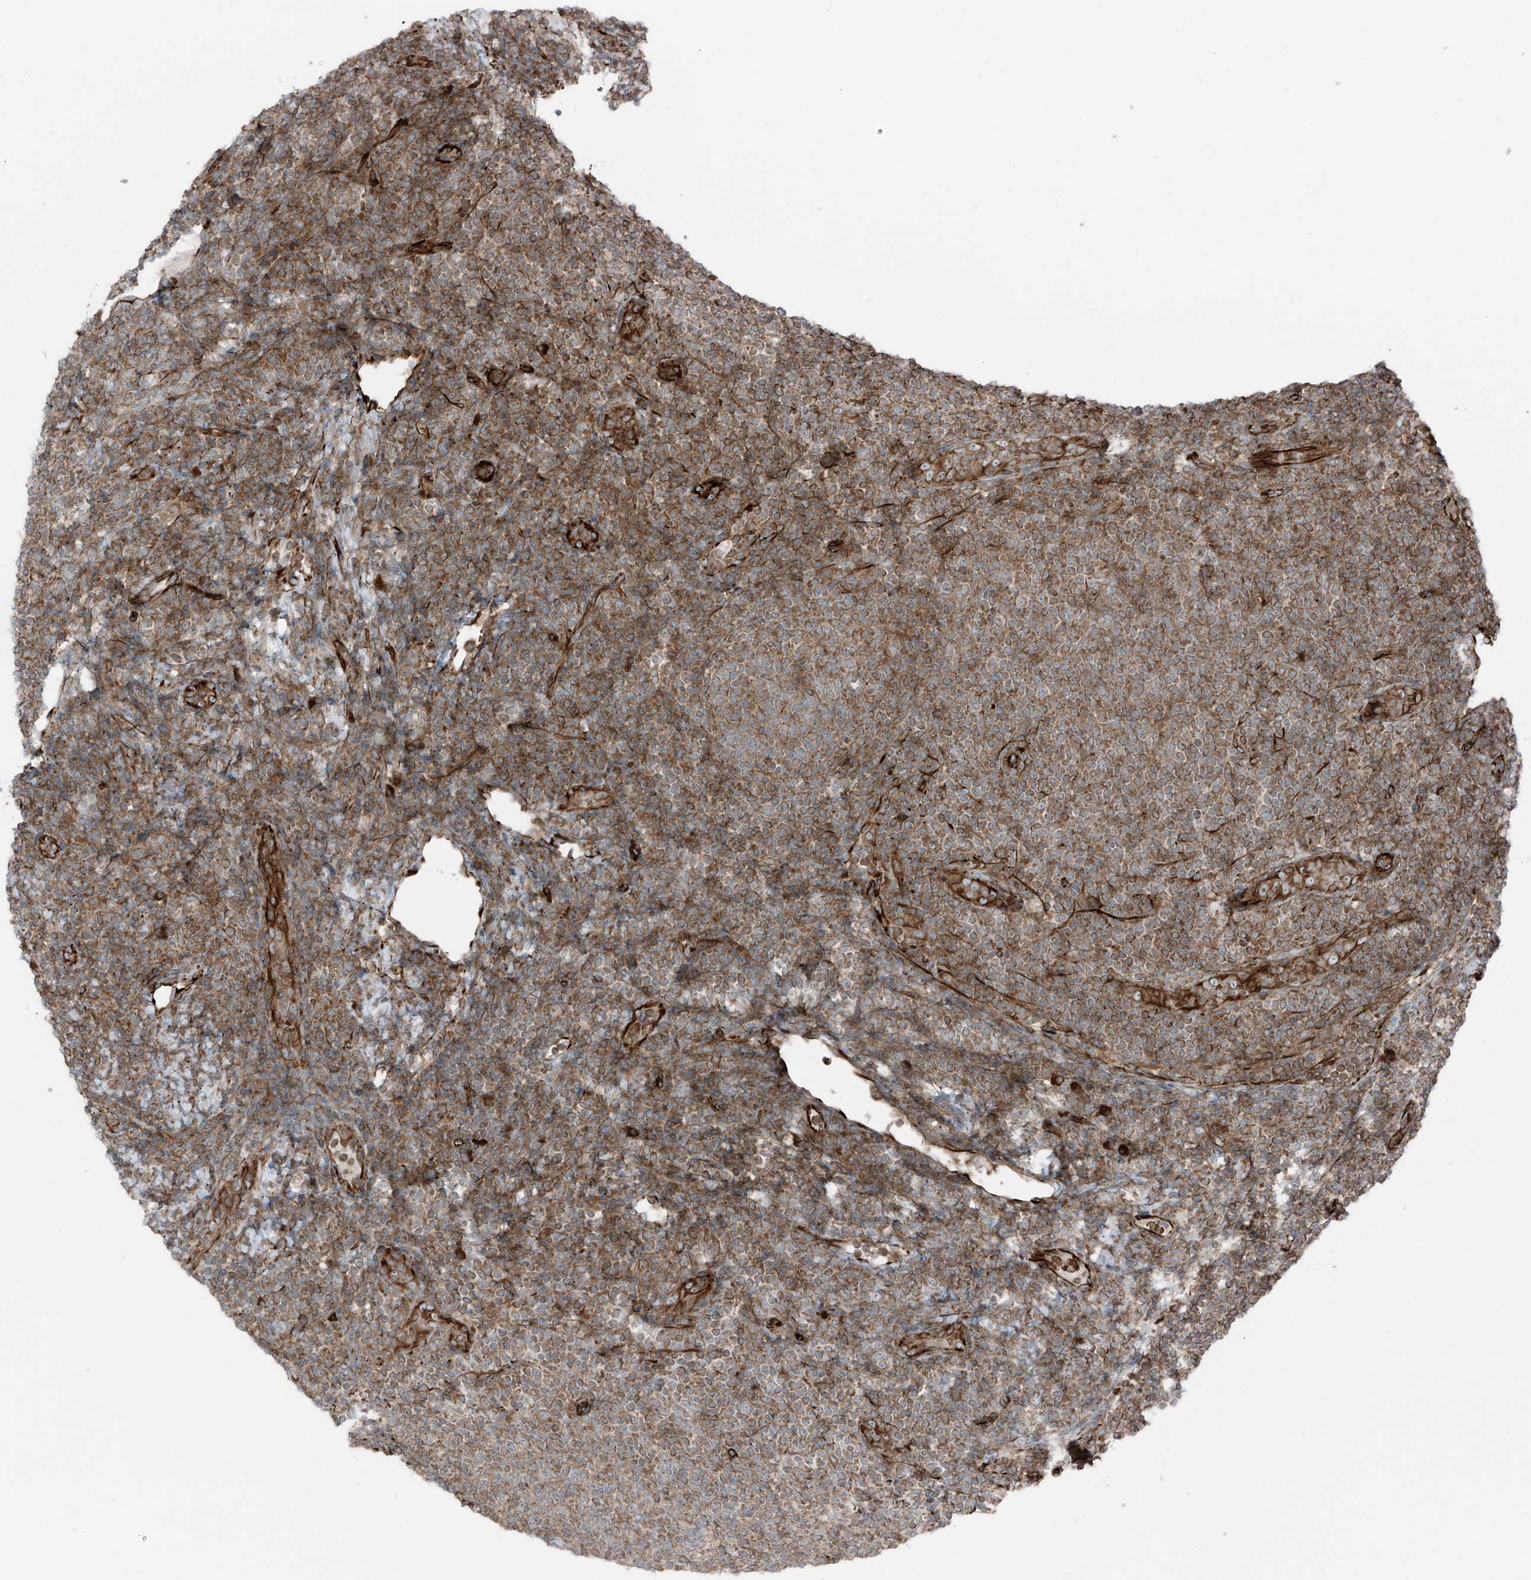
{"staining": {"intensity": "moderate", "quantity": "25%-75%", "location": "cytoplasmic/membranous"}, "tissue": "lymphoma", "cell_type": "Tumor cells", "image_type": "cancer", "snomed": [{"axis": "morphology", "description": "Malignant lymphoma, non-Hodgkin's type, Low grade"}, {"axis": "topography", "description": "Lymph node"}], "caption": "Protein analysis of lymphoma tissue exhibits moderate cytoplasmic/membranous positivity in about 25%-75% of tumor cells. (brown staining indicates protein expression, while blue staining denotes nuclei).", "gene": "ERLEC1", "patient": {"sex": "male", "age": 66}}